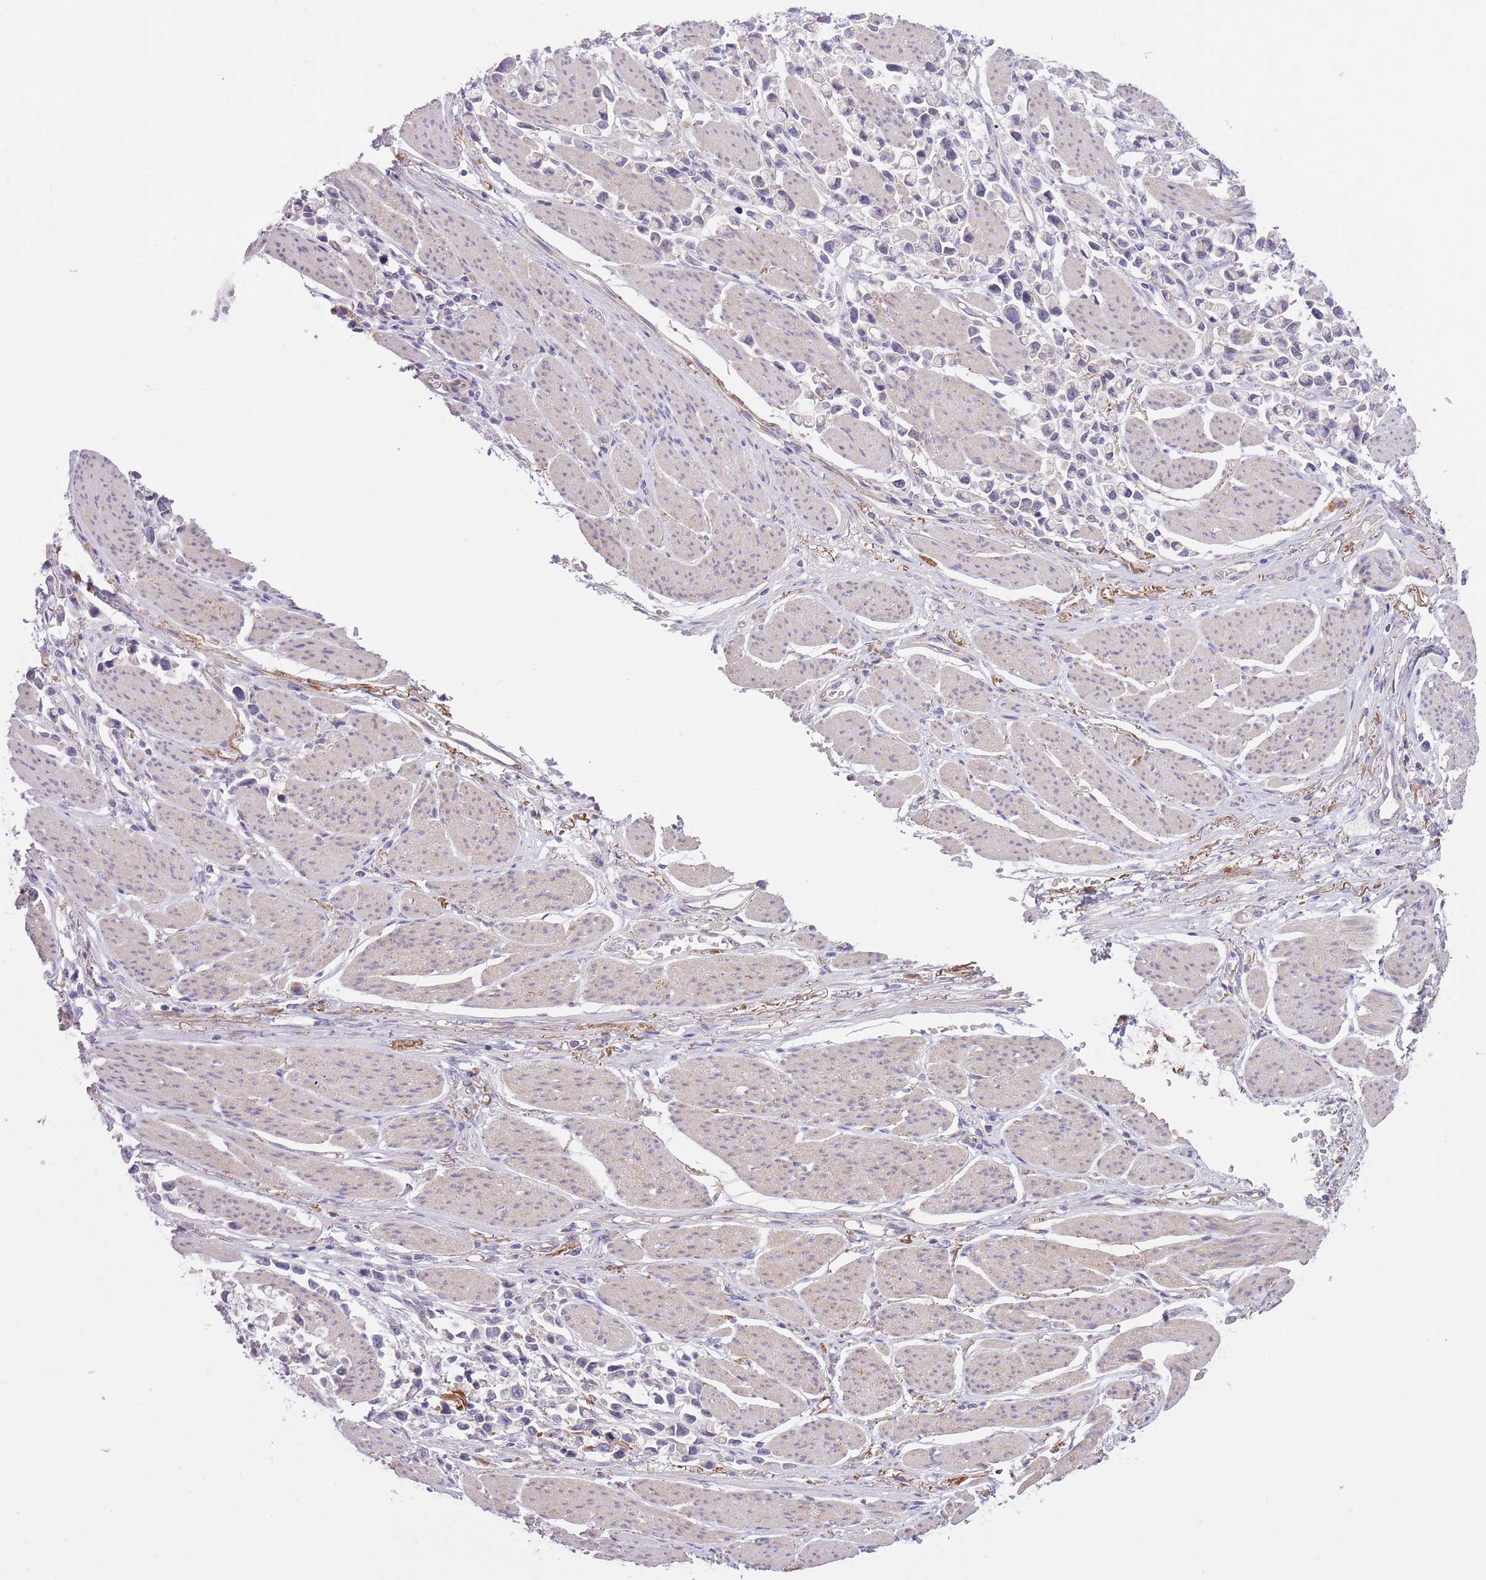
{"staining": {"intensity": "negative", "quantity": "none", "location": "none"}, "tissue": "stomach cancer", "cell_type": "Tumor cells", "image_type": "cancer", "snomed": [{"axis": "morphology", "description": "Adenocarcinoma, NOS"}, {"axis": "topography", "description": "Stomach"}], "caption": "A photomicrograph of stomach cancer stained for a protein demonstrates no brown staining in tumor cells.", "gene": "REV1", "patient": {"sex": "female", "age": 81}}